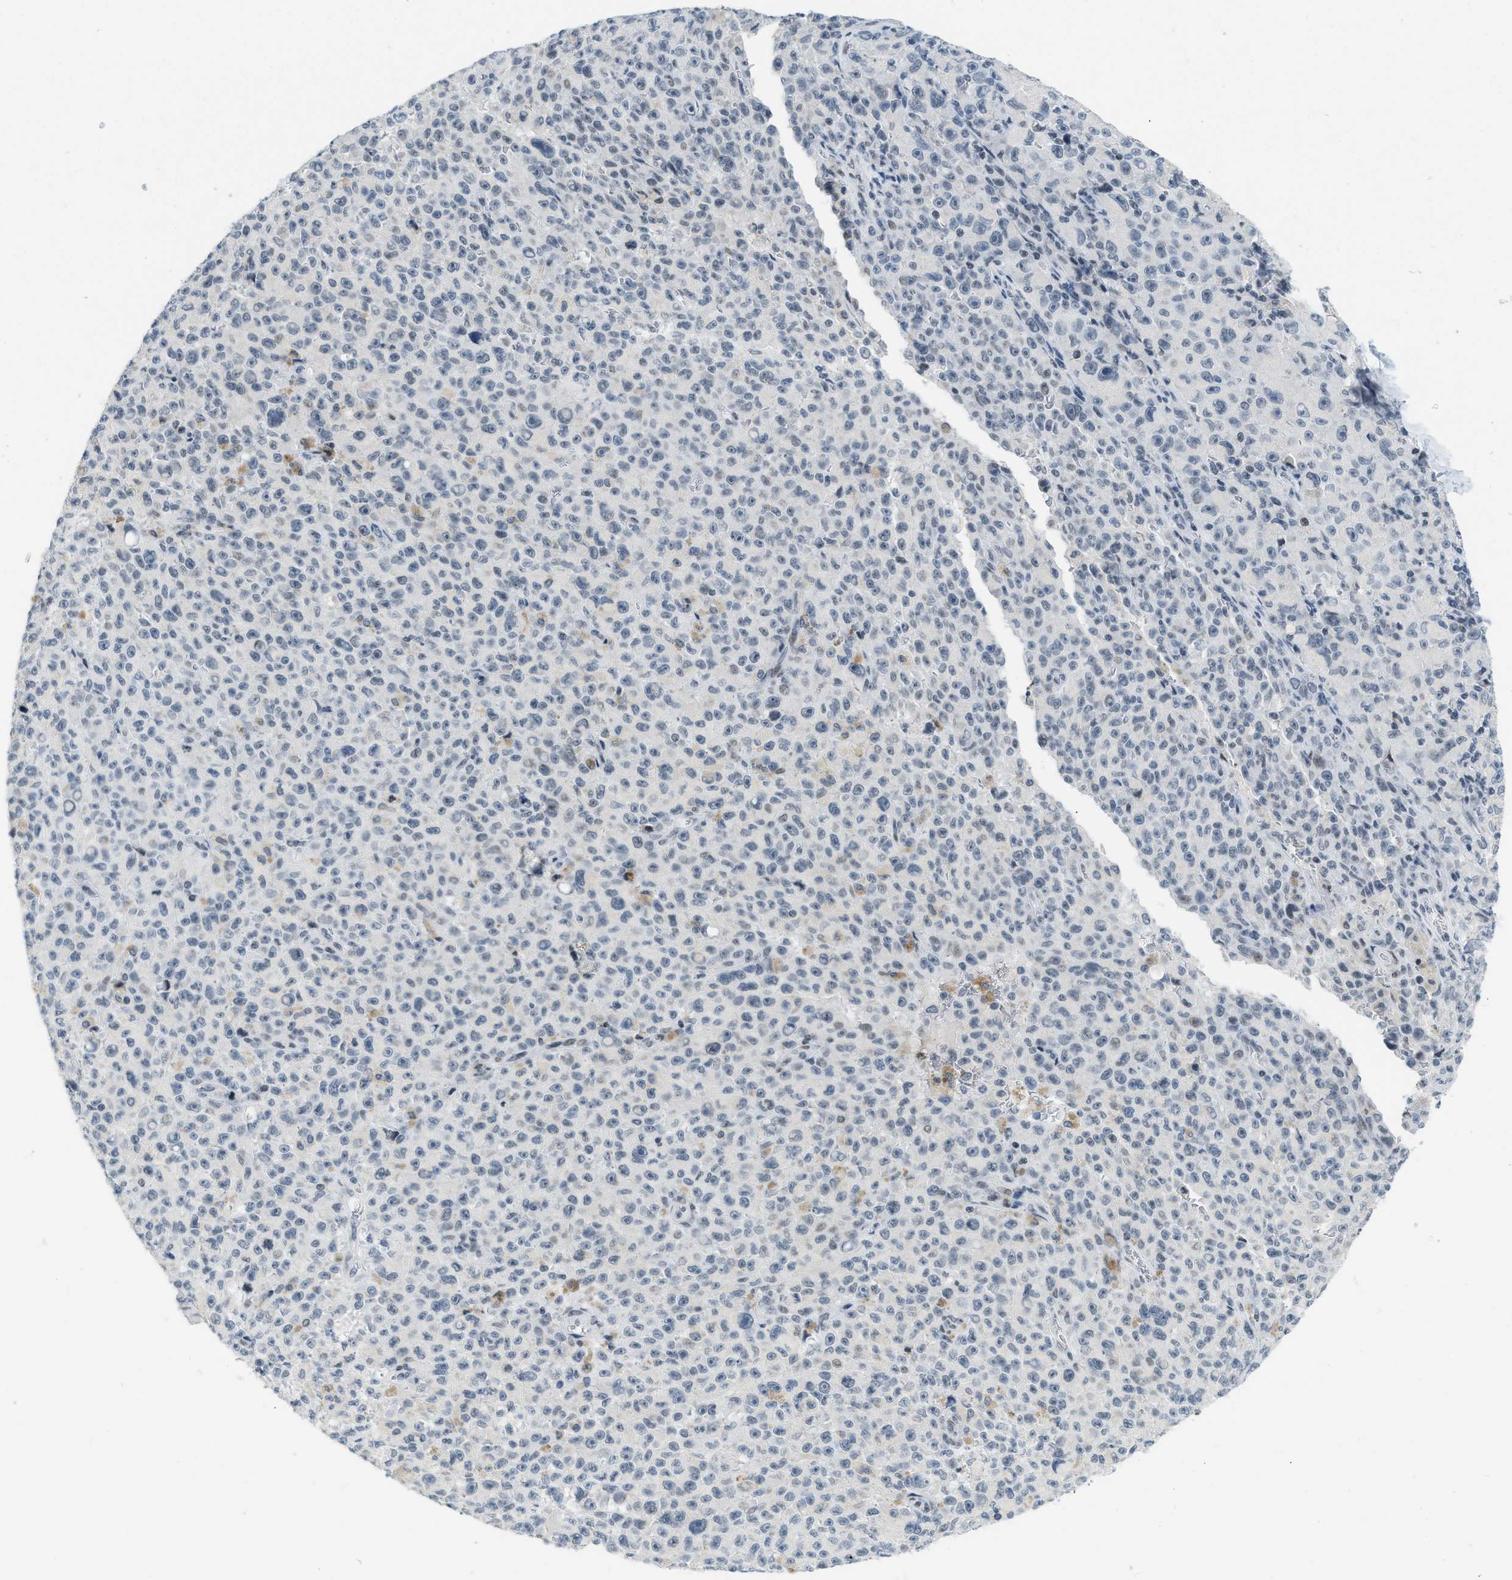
{"staining": {"intensity": "negative", "quantity": "none", "location": "none"}, "tissue": "melanoma", "cell_type": "Tumor cells", "image_type": "cancer", "snomed": [{"axis": "morphology", "description": "Malignant melanoma, NOS"}, {"axis": "topography", "description": "Skin"}], "caption": "Protein analysis of melanoma displays no significant positivity in tumor cells.", "gene": "PBX1", "patient": {"sex": "female", "age": 82}}